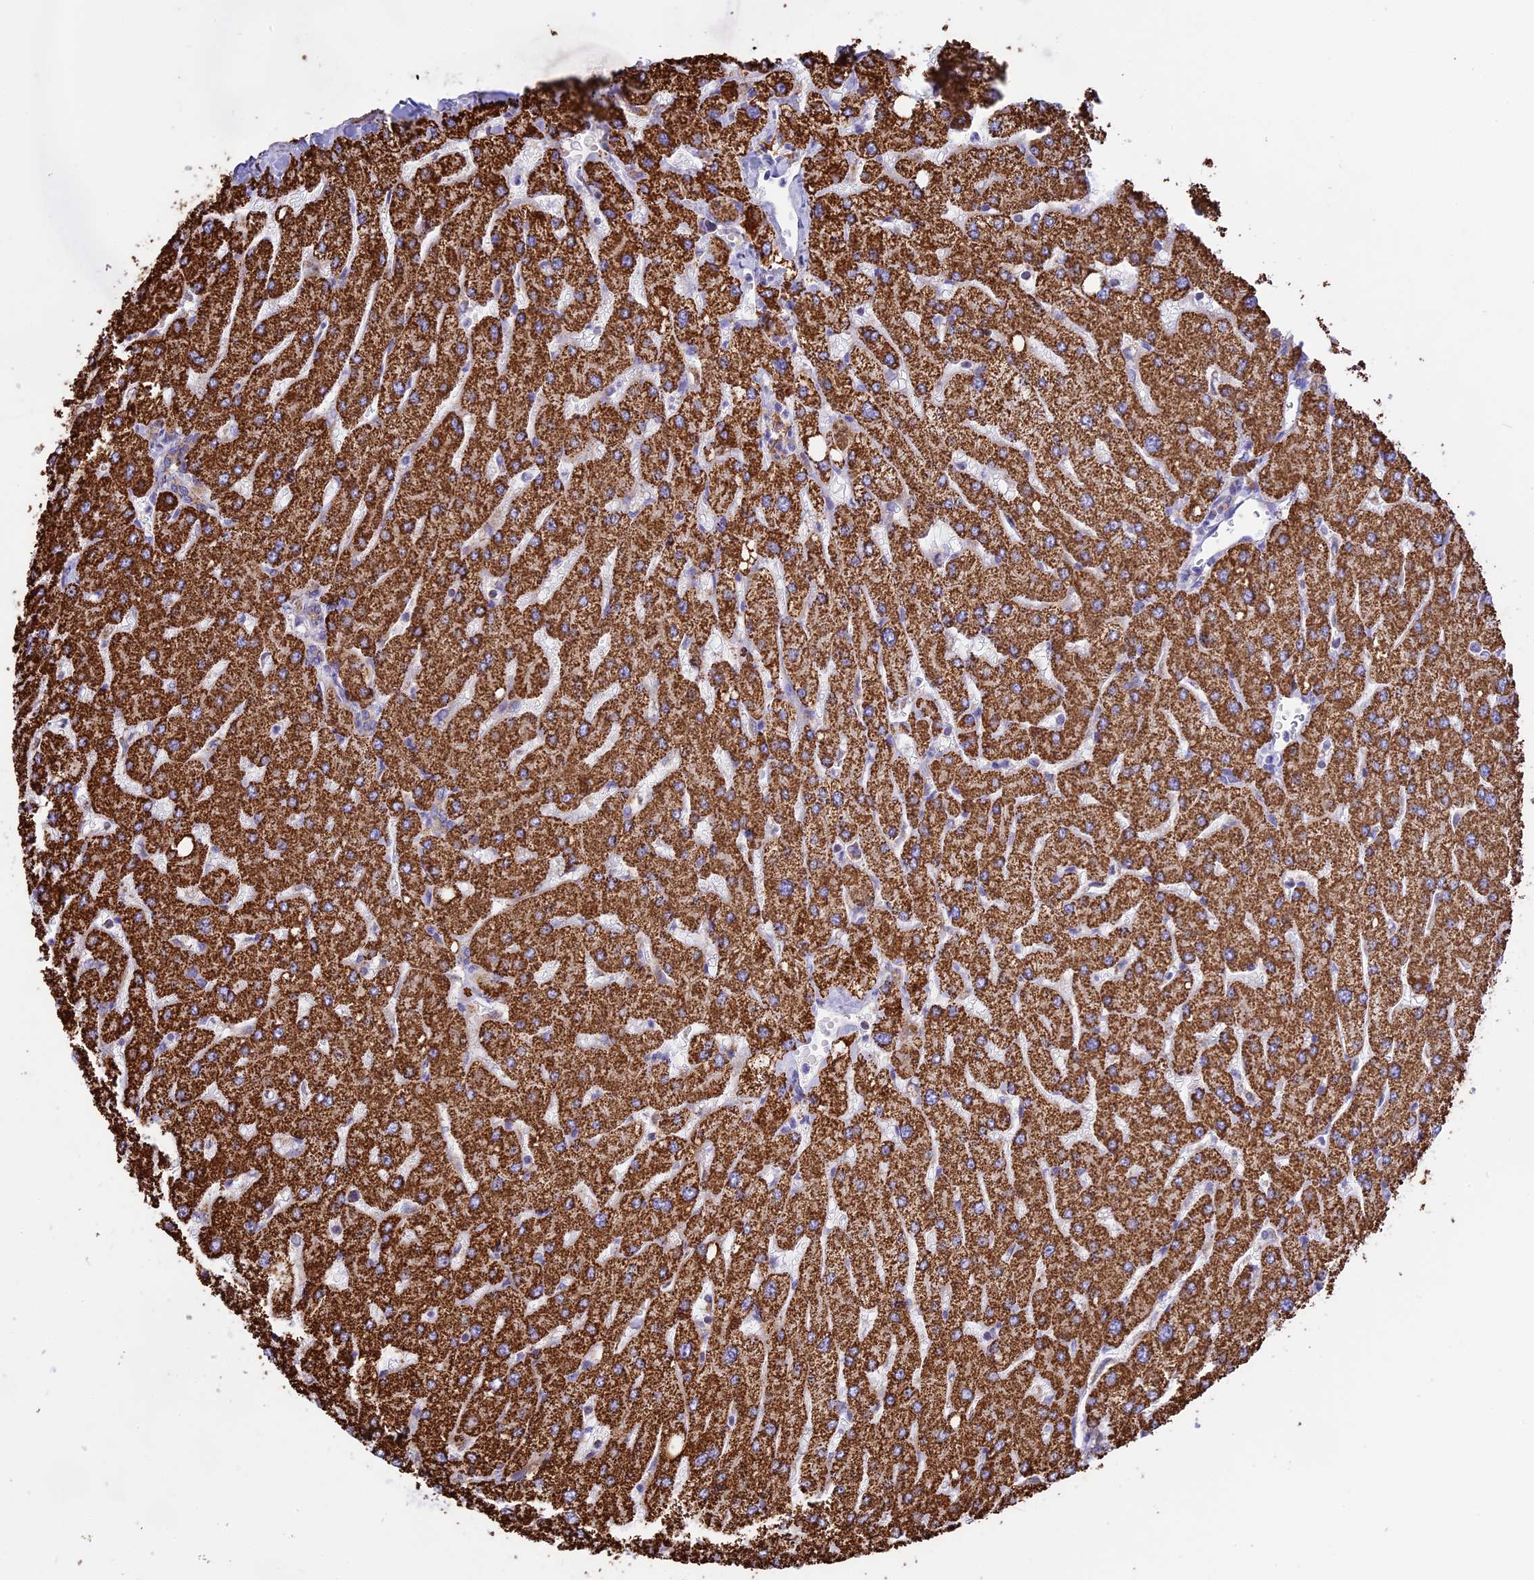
{"staining": {"intensity": "negative", "quantity": "none", "location": "none"}, "tissue": "liver", "cell_type": "Cholangiocytes", "image_type": "normal", "snomed": [{"axis": "morphology", "description": "Normal tissue, NOS"}, {"axis": "topography", "description": "Liver"}], "caption": "A high-resolution micrograph shows IHC staining of unremarkable liver, which shows no significant expression in cholangiocytes. (DAB immunohistochemistry (IHC) with hematoxylin counter stain).", "gene": "TTC4", "patient": {"sex": "male", "age": 55}}